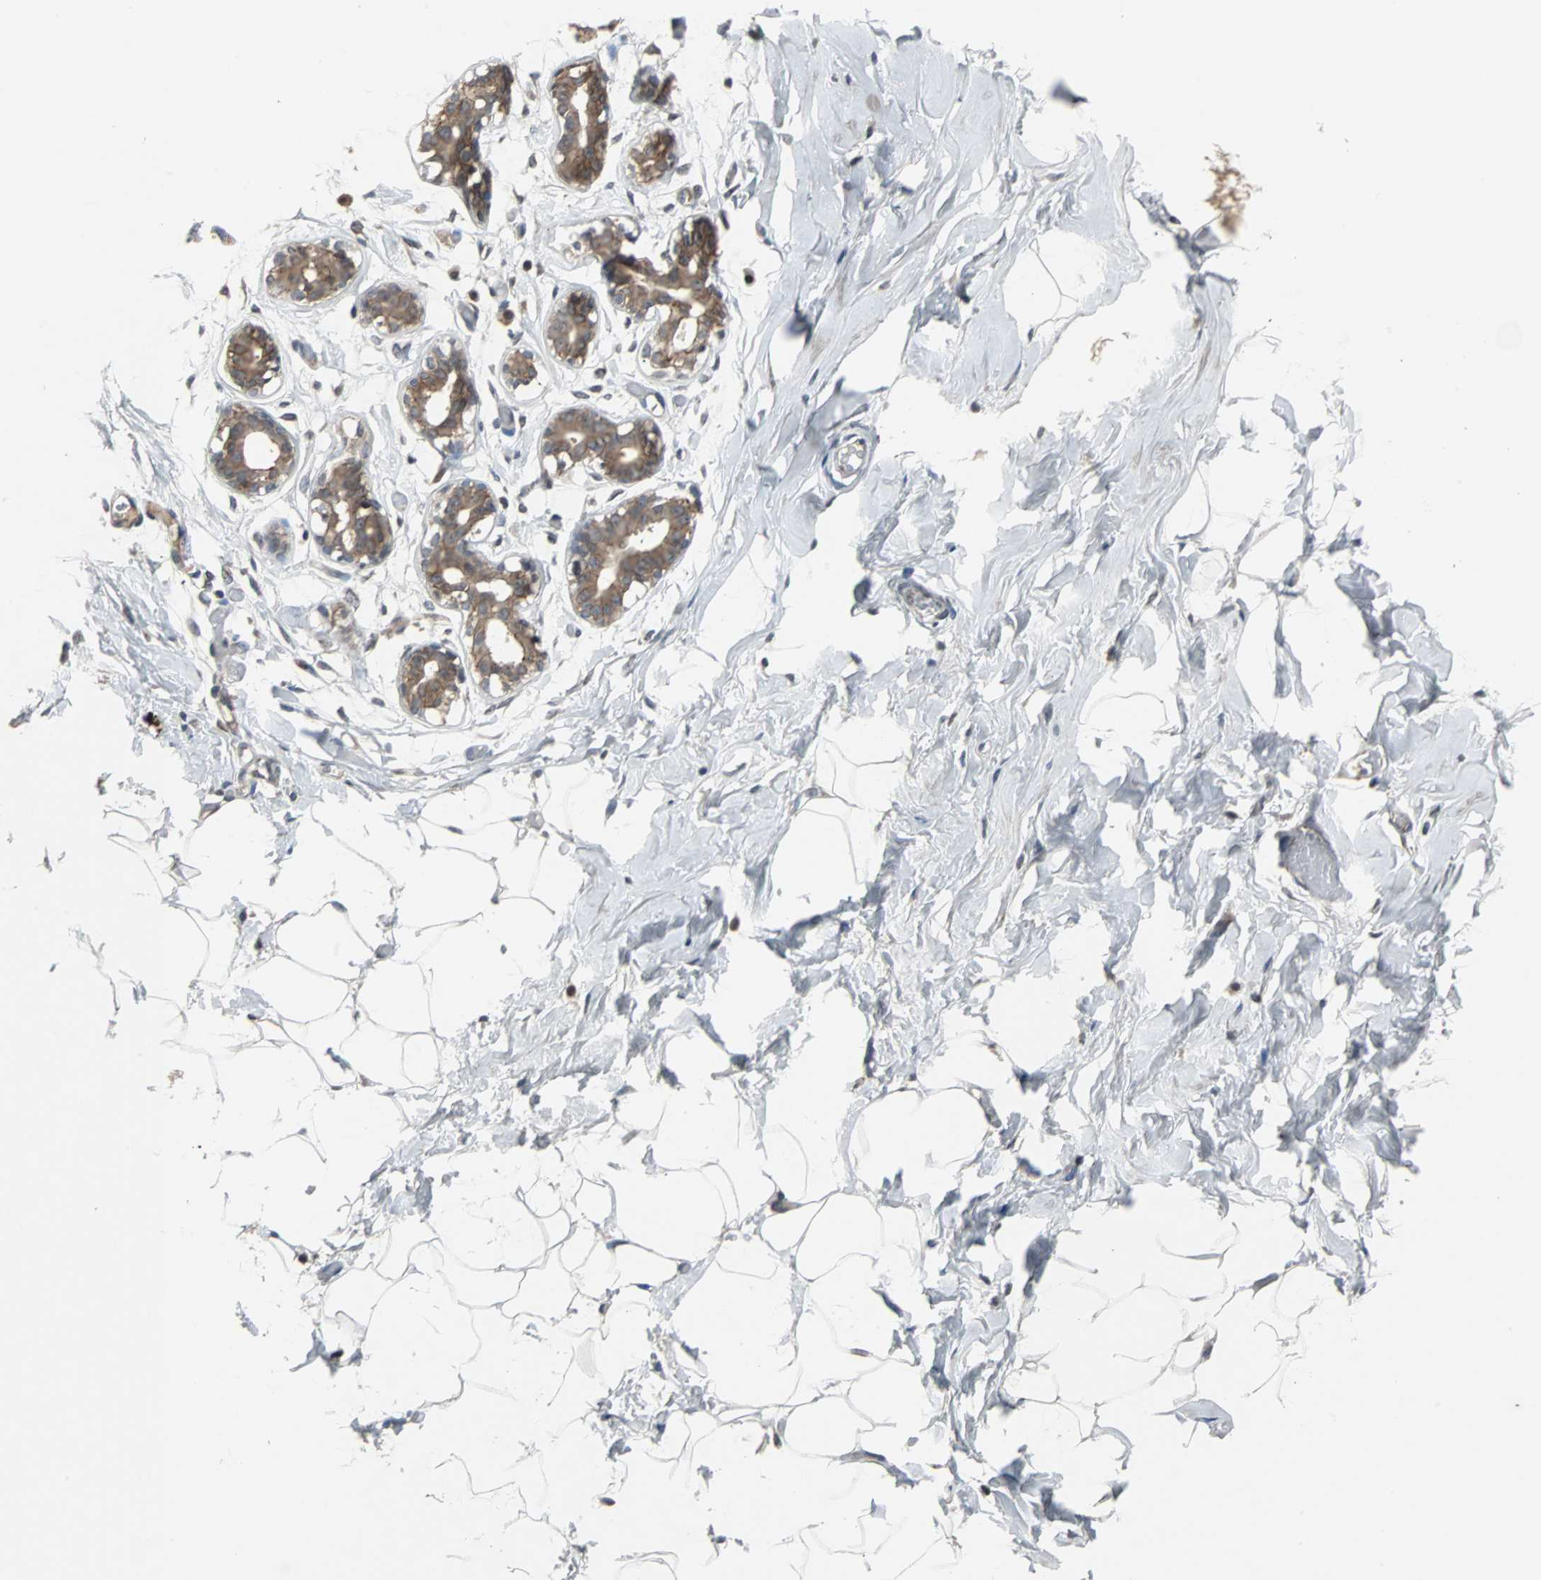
{"staining": {"intensity": "weak", "quantity": "<25%", "location": "cytoplasmic/membranous,nuclear"}, "tissue": "adipose tissue", "cell_type": "Adipocytes", "image_type": "normal", "snomed": [{"axis": "morphology", "description": "Normal tissue, NOS"}, {"axis": "topography", "description": "Breast"}, {"axis": "topography", "description": "Soft tissue"}], "caption": "Immunohistochemistry (IHC) image of unremarkable adipose tissue: adipose tissue stained with DAB (3,3'-diaminobenzidine) displays no significant protein staining in adipocytes. (DAB (3,3'-diaminobenzidine) immunohistochemistry (IHC) visualized using brightfield microscopy, high magnification).", "gene": "LSR", "patient": {"sex": "female", "age": 25}}